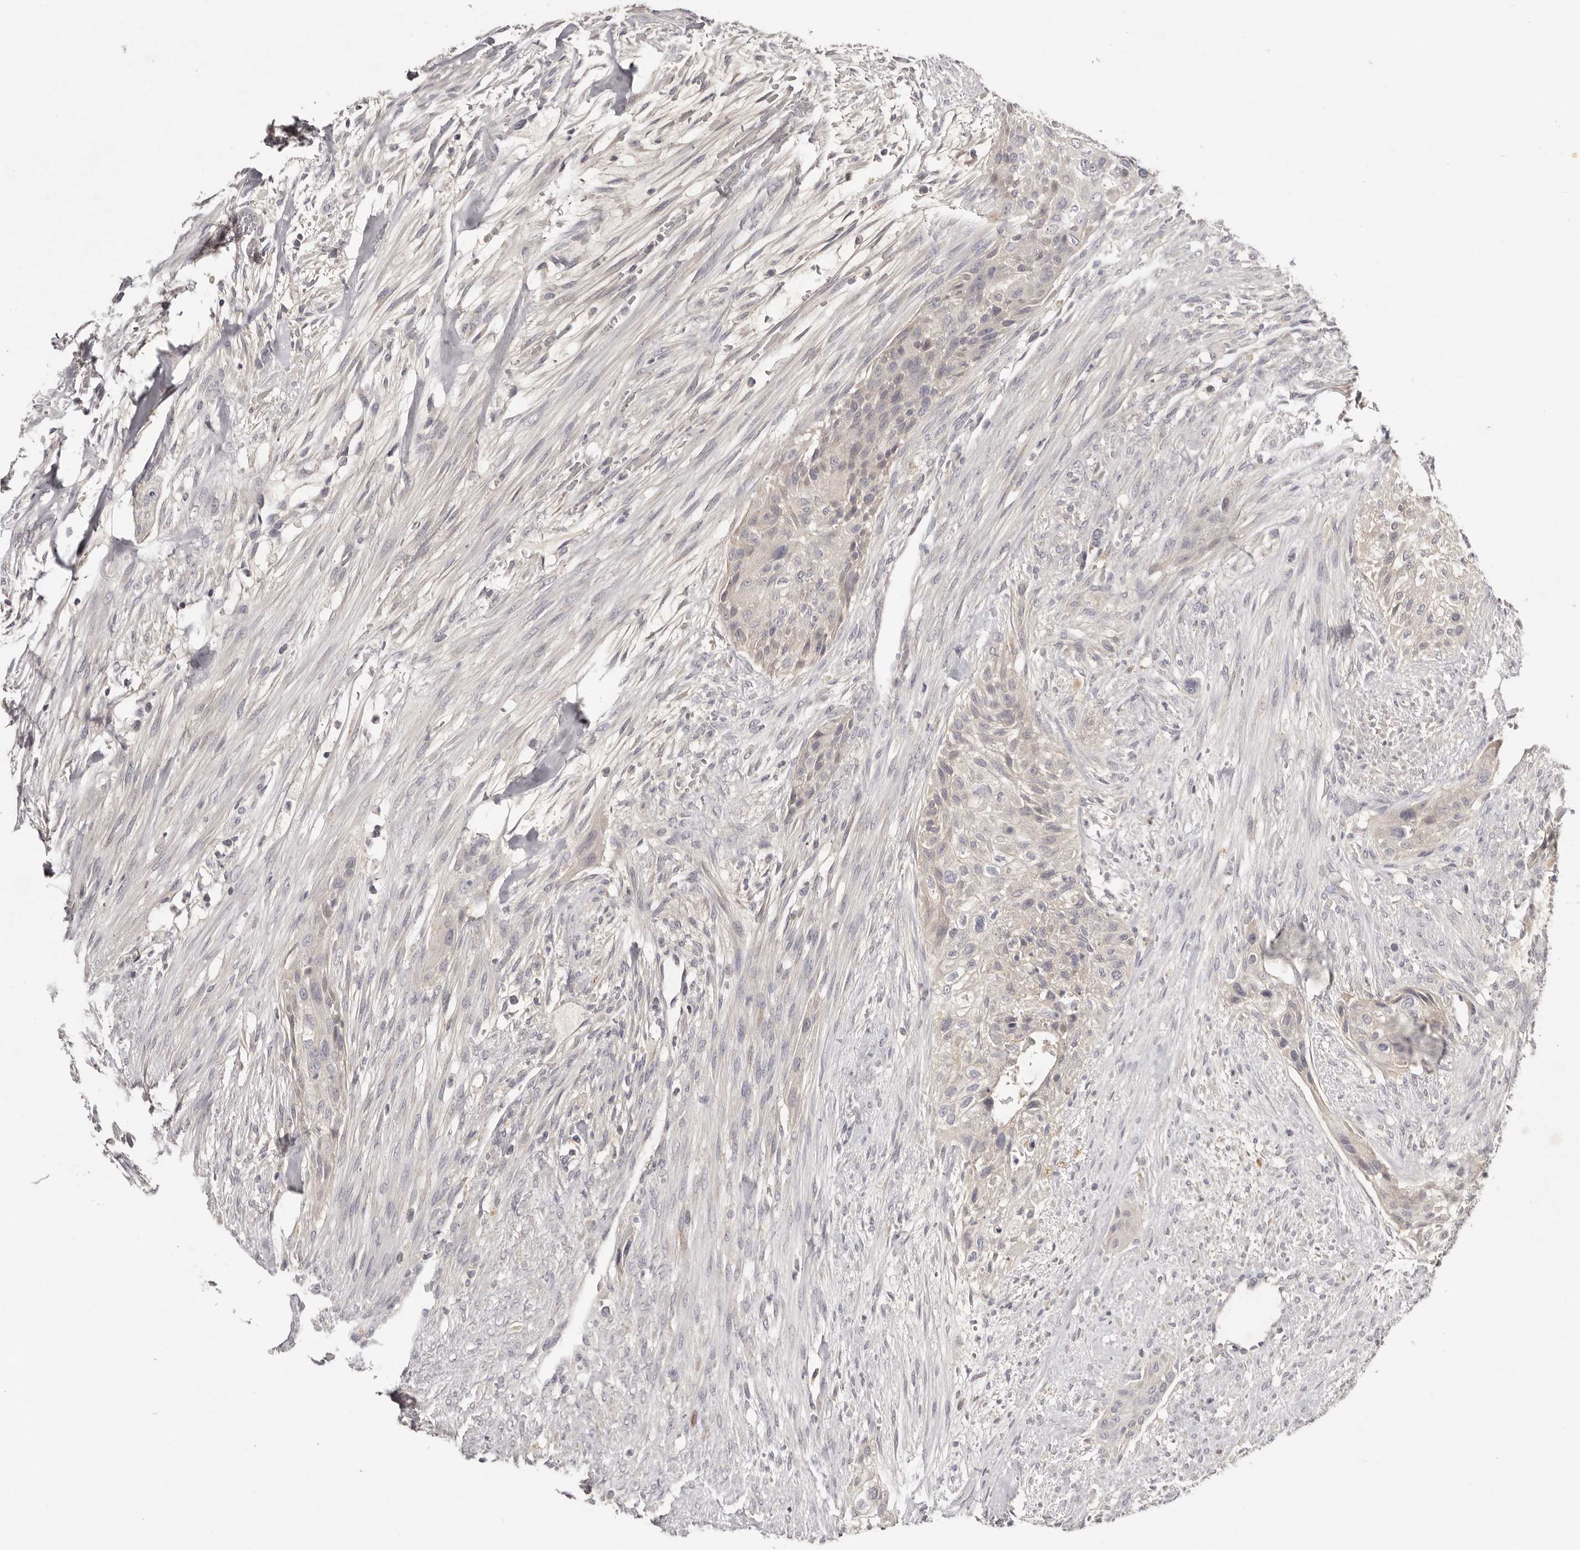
{"staining": {"intensity": "negative", "quantity": "none", "location": "none"}, "tissue": "urothelial cancer", "cell_type": "Tumor cells", "image_type": "cancer", "snomed": [{"axis": "morphology", "description": "Urothelial carcinoma, High grade"}, {"axis": "topography", "description": "Urinary bladder"}], "caption": "Human urothelial cancer stained for a protein using immunohistochemistry shows no positivity in tumor cells.", "gene": "SCUBE2", "patient": {"sex": "male", "age": 35}}